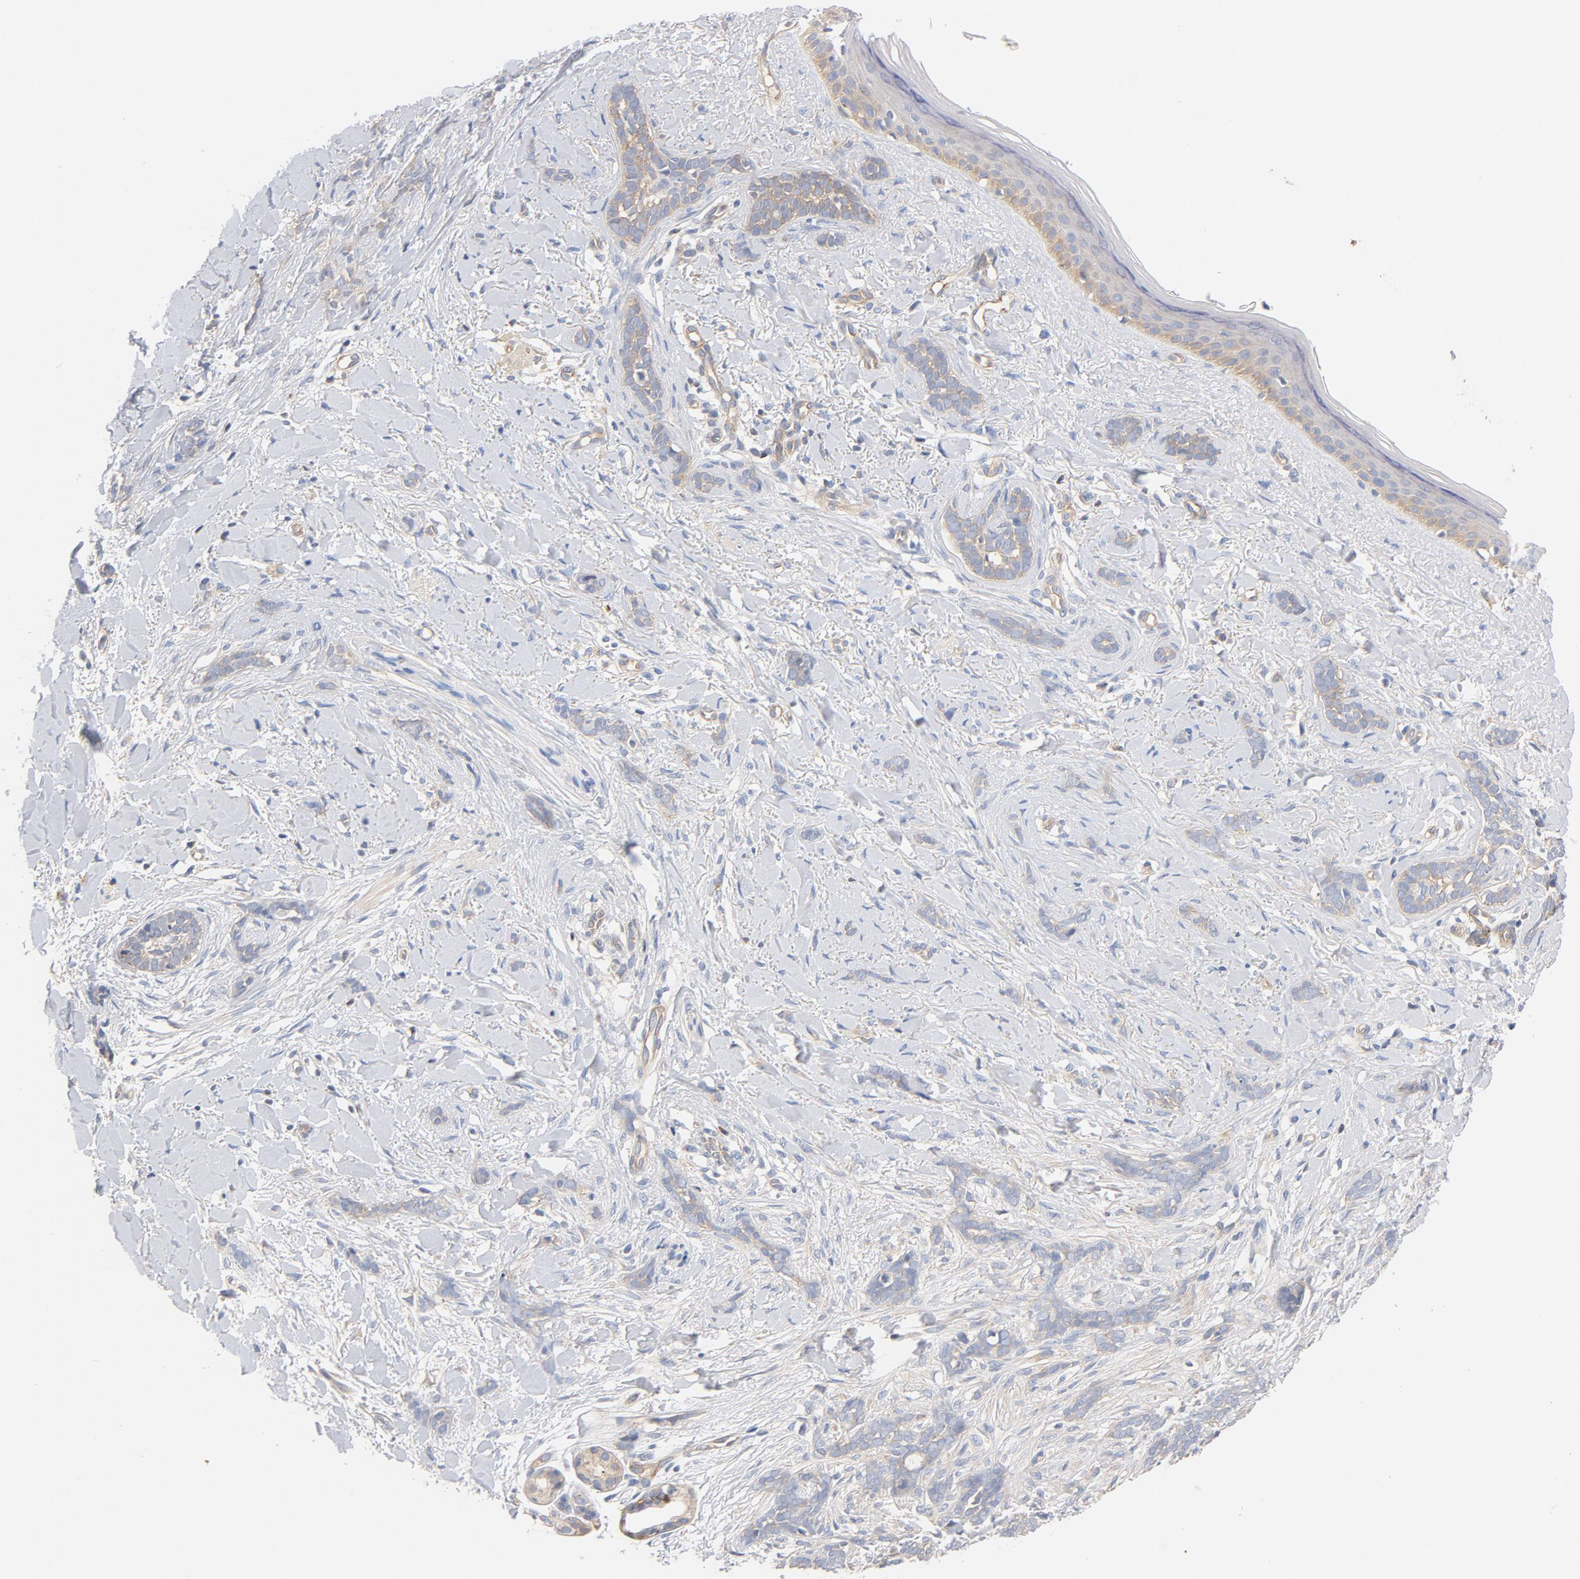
{"staining": {"intensity": "weak", "quantity": ">75%", "location": "cytoplasmic/membranous"}, "tissue": "skin cancer", "cell_type": "Tumor cells", "image_type": "cancer", "snomed": [{"axis": "morphology", "description": "Basal cell carcinoma"}, {"axis": "topography", "description": "Skin"}], "caption": "Immunohistochemical staining of skin cancer shows low levels of weak cytoplasmic/membranous protein expression in approximately >75% of tumor cells. The staining was performed using DAB, with brown indicating positive protein expression. Nuclei are stained blue with hematoxylin.", "gene": "STRN3", "patient": {"sex": "female", "age": 37}}